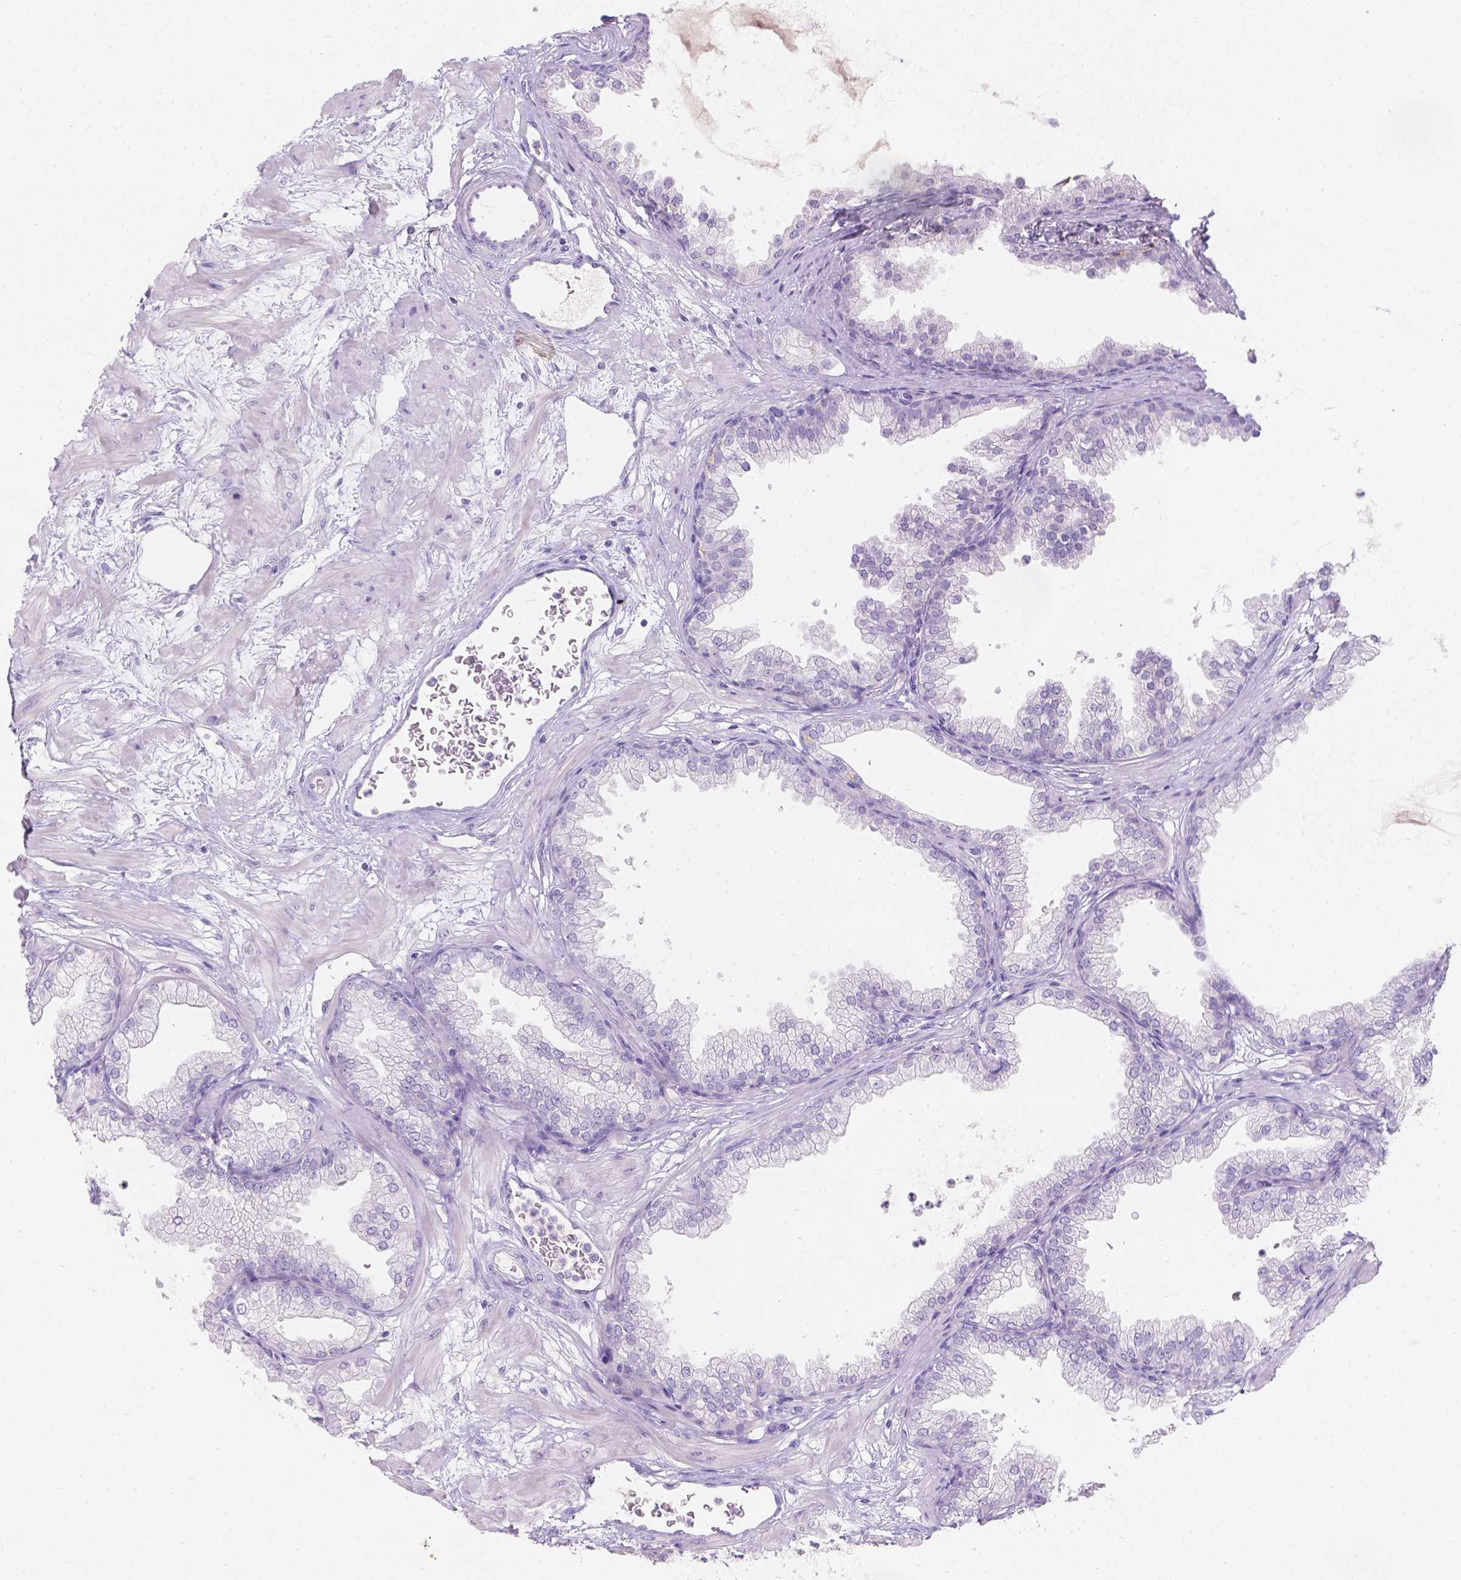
{"staining": {"intensity": "negative", "quantity": "none", "location": "none"}, "tissue": "prostate", "cell_type": "Glandular cells", "image_type": "normal", "snomed": [{"axis": "morphology", "description": "Normal tissue, NOS"}, {"axis": "topography", "description": "Prostate"}], "caption": "Immunohistochemistry of unremarkable prostate displays no staining in glandular cells.", "gene": "GAL3ST2", "patient": {"sex": "male", "age": 37}}